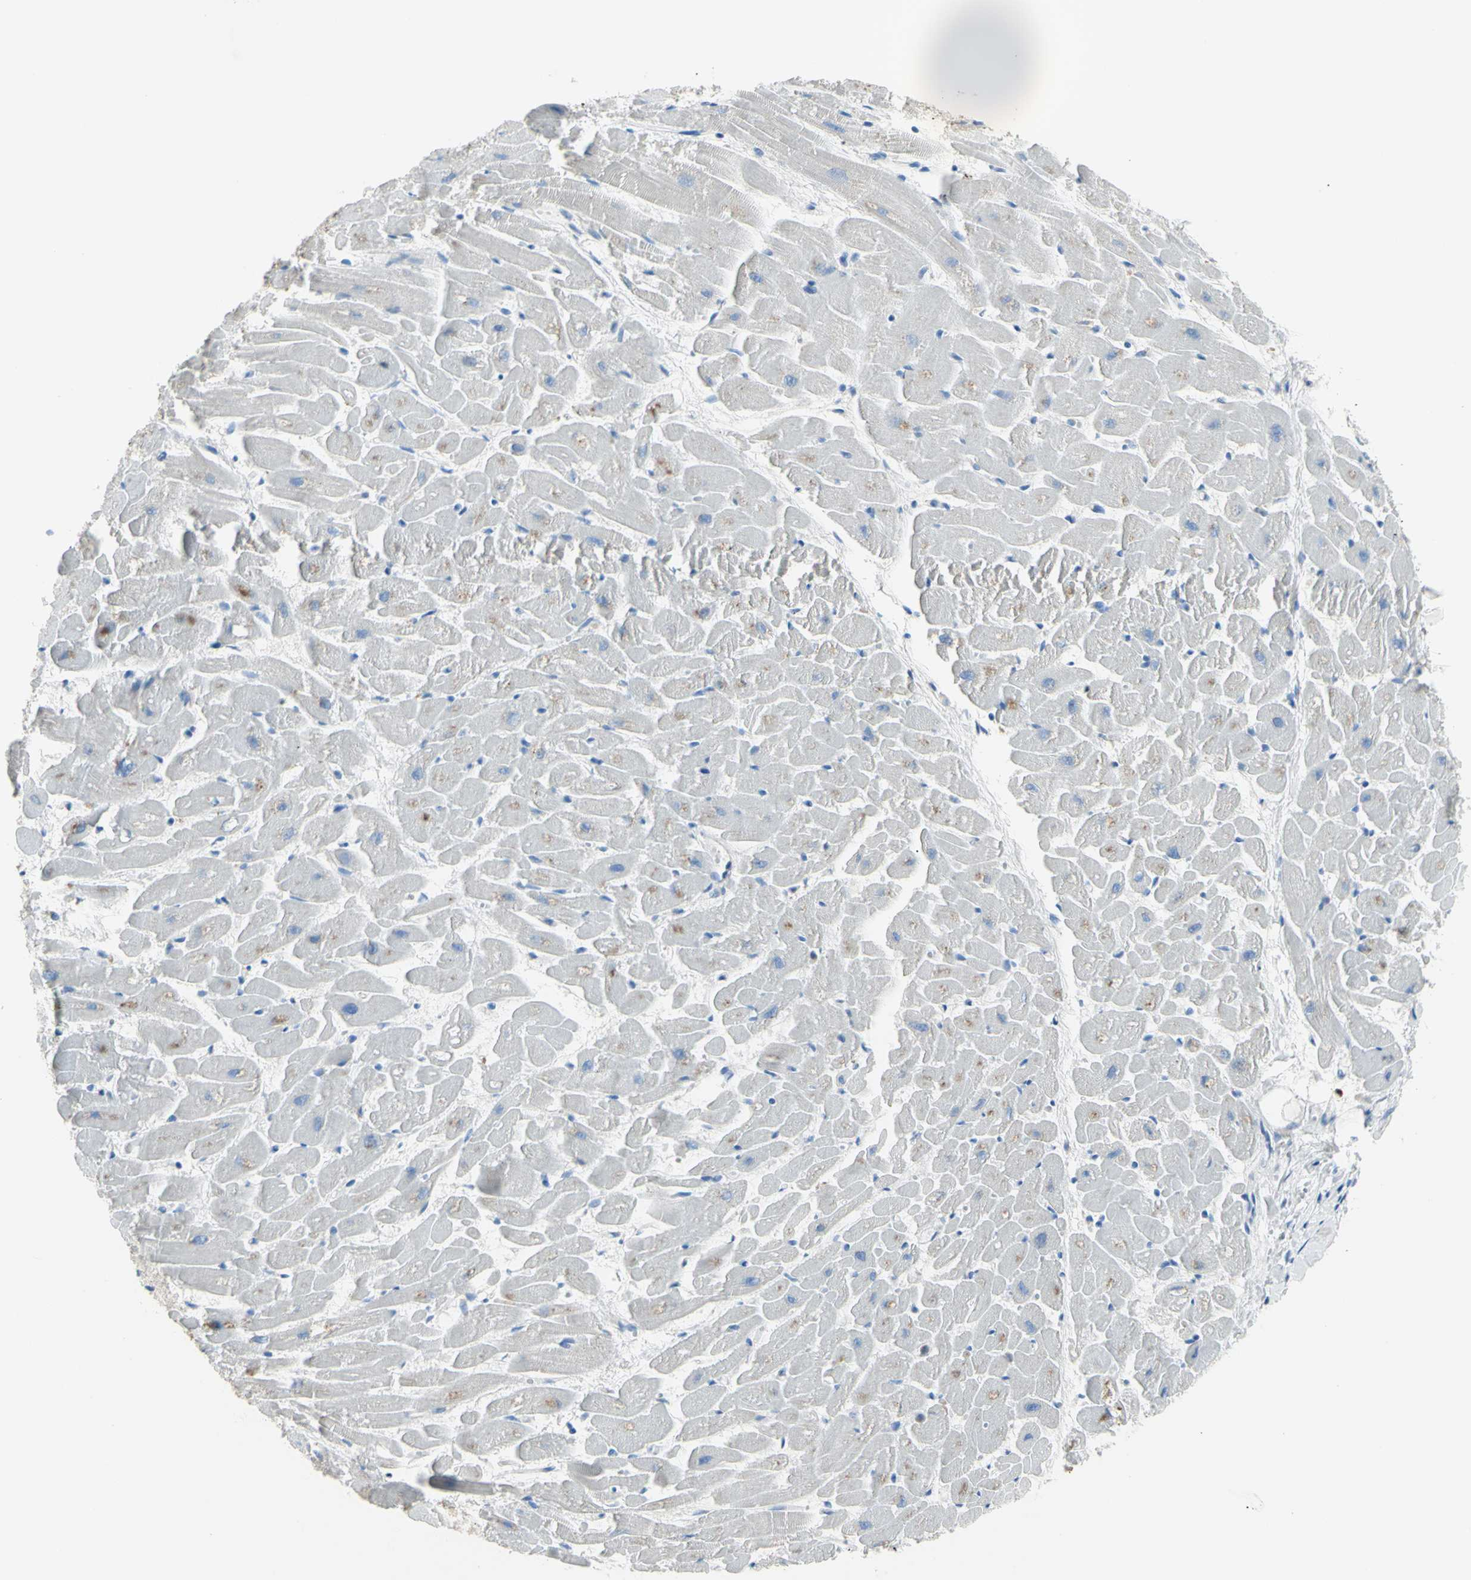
{"staining": {"intensity": "weak", "quantity": "<25%", "location": "cytoplasmic/membranous"}, "tissue": "heart muscle", "cell_type": "Cardiomyocytes", "image_type": "normal", "snomed": [{"axis": "morphology", "description": "Normal tissue, NOS"}, {"axis": "topography", "description": "Heart"}], "caption": "This image is of benign heart muscle stained with immunohistochemistry (IHC) to label a protein in brown with the nuclei are counter-stained blue. There is no staining in cardiomyocytes.", "gene": "B4GALT3", "patient": {"sex": "female", "age": 19}}